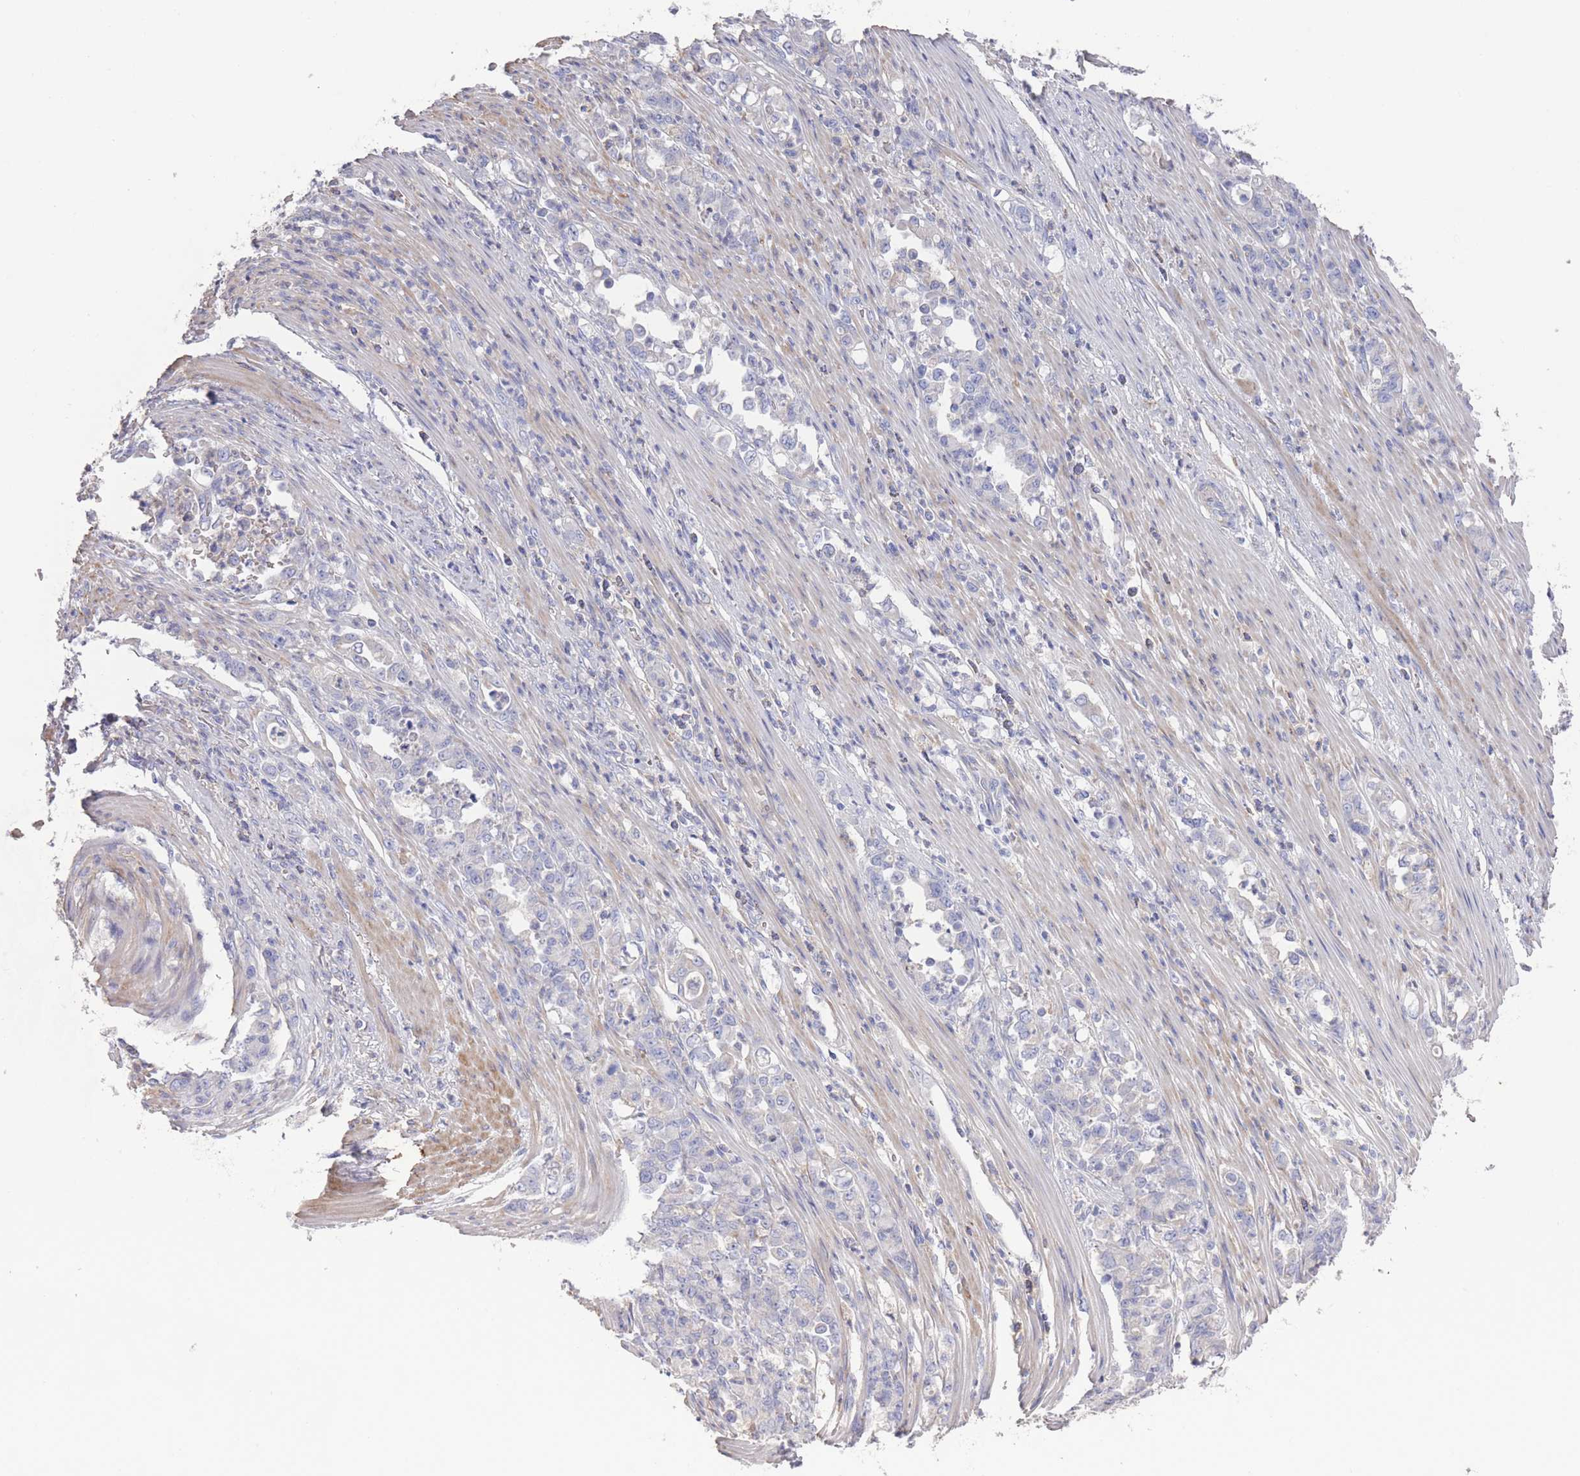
{"staining": {"intensity": "negative", "quantity": "none", "location": "none"}, "tissue": "stomach cancer", "cell_type": "Tumor cells", "image_type": "cancer", "snomed": [{"axis": "morphology", "description": "Normal tissue, NOS"}, {"axis": "morphology", "description": "Adenocarcinoma, NOS"}, {"axis": "topography", "description": "Stomach"}], "caption": "A high-resolution photomicrograph shows immunohistochemistry staining of adenocarcinoma (stomach), which shows no significant positivity in tumor cells.", "gene": "SCCPDH", "patient": {"sex": "female", "age": 79}}